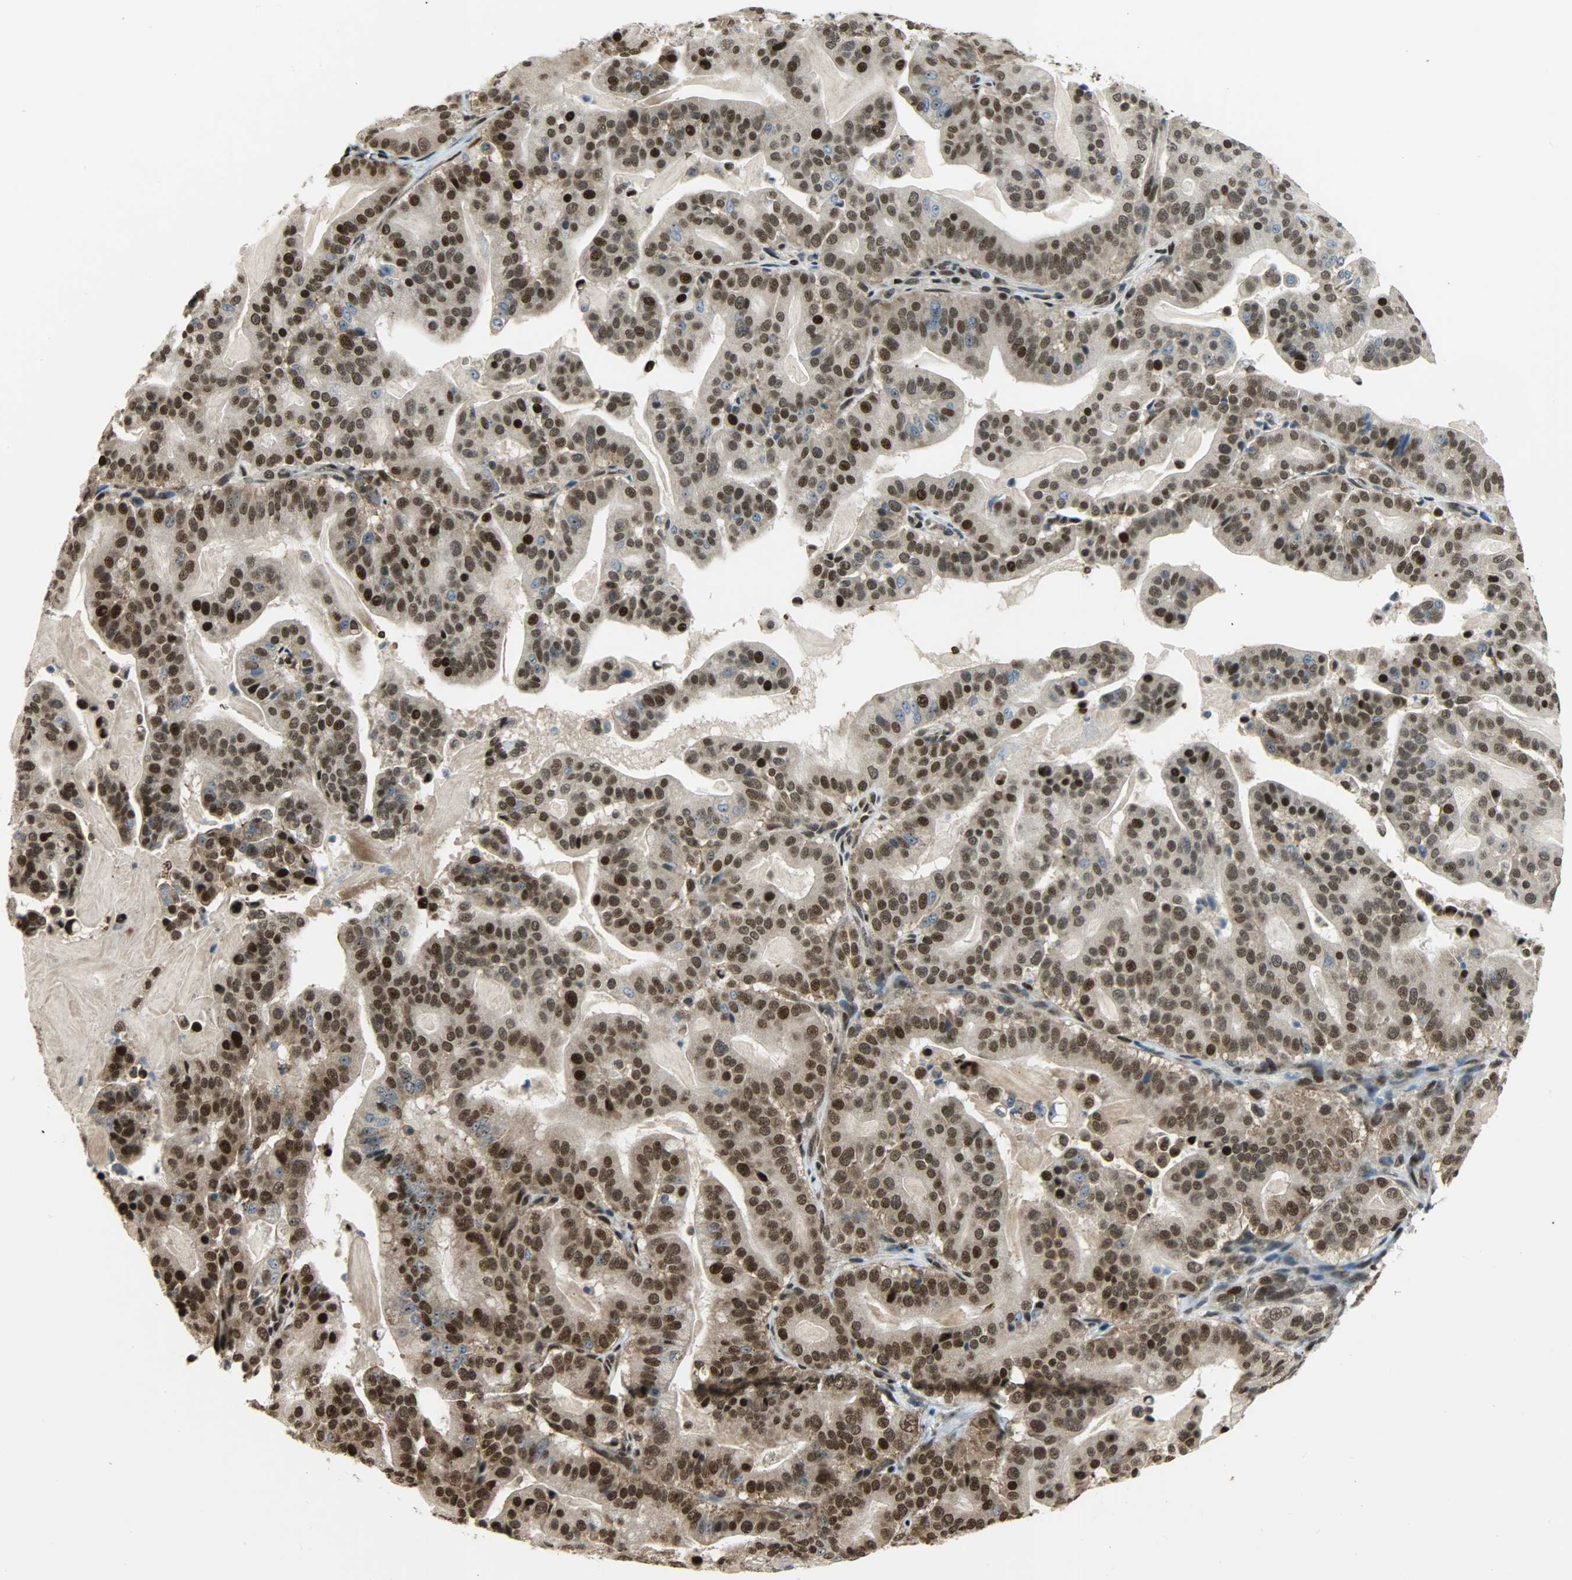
{"staining": {"intensity": "strong", "quantity": ">75%", "location": "cytoplasmic/membranous,nuclear"}, "tissue": "pancreatic cancer", "cell_type": "Tumor cells", "image_type": "cancer", "snomed": [{"axis": "morphology", "description": "Adenocarcinoma, NOS"}, {"axis": "topography", "description": "Pancreas"}], "caption": "Protein staining exhibits strong cytoplasmic/membranous and nuclear staining in approximately >75% of tumor cells in pancreatic cancer. (Stains: DAB (3,3'-diaminobenzidine) in brown, nuclei in blue, Microscopy: brightfield microscopy at high magnification).", "gene": "SNAI1", "patient": {"sex": "male", "age": 63}}